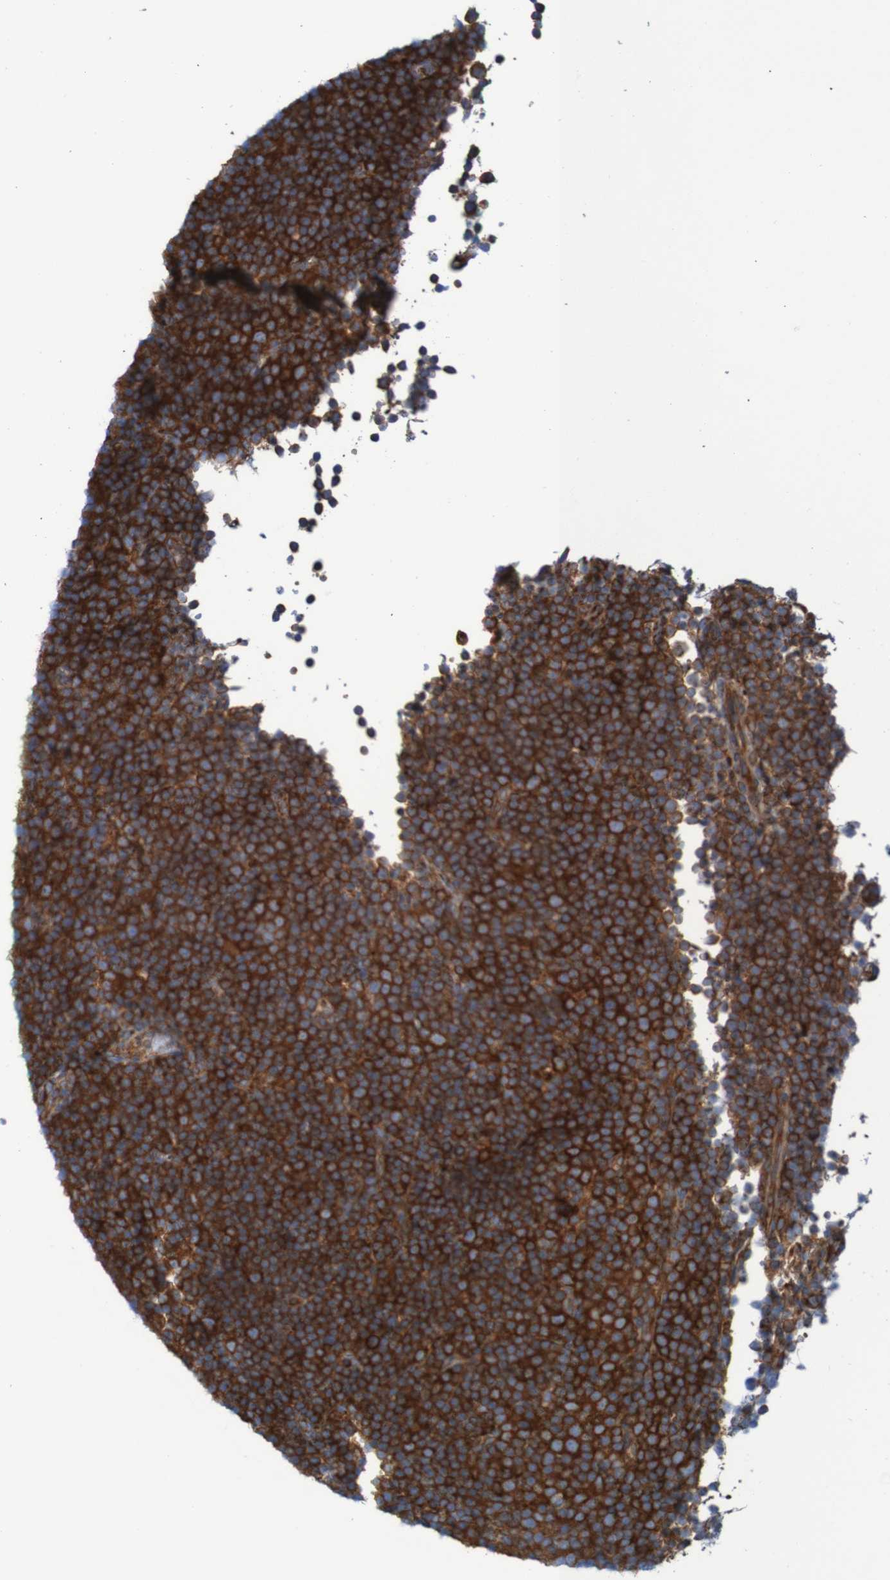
{"staining": {"intensity": "strong", "quantity": ">75%", "location": "cytoplasmic/membranous"}, "tissue": "lymphoma", "cell_type": "Tumor cells", "image_type": "cancer", "snomed": [{"axis": "morphology", "description": "Malignant lymphoma, non-Hodgkin's type, Low grade"}, {"axis": "topography", "description": "Lymph node"}], "caption": "A histopathology image of human low-grade malignant lymphoma, non-Hodgkin's type stained for a protein shows strong cytoplasmic/membranous brown staining in tumor cells.", "gene": "RPL10", "patient": {"sex": "female", "age": 67}}